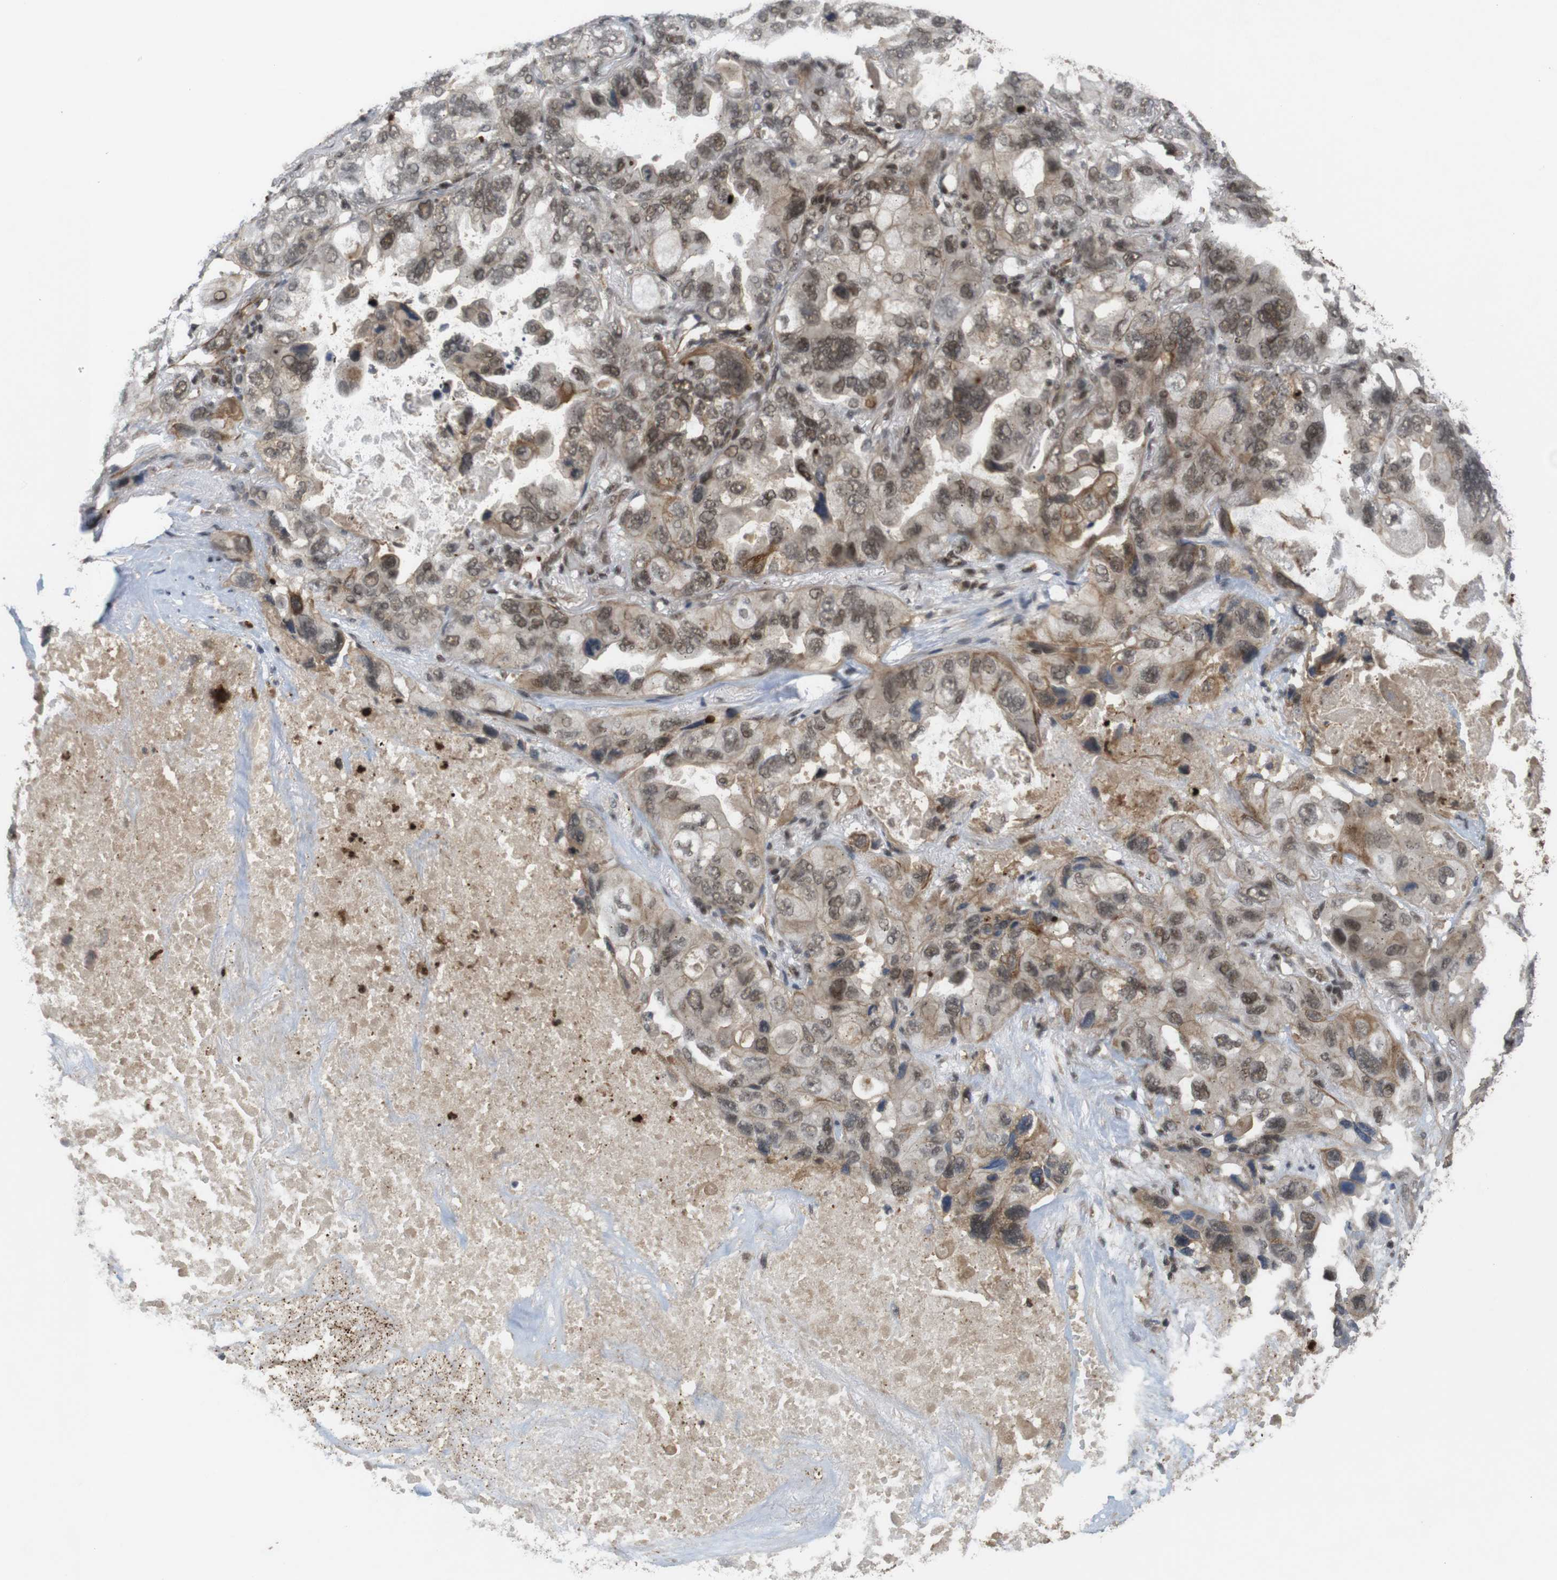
{"staining": {"intensity": "moderate", "quantity": ">75%", "location": "cytoplasmic/membranous,nuclear"}, "tissue": "lung cancer", "cell_type": "Tumor cells", "image_type": "cancer", "snomed": [{"axis": "morphology", "description": "Squamous cell carcinoma, NOS"}, {"axis": "topography", "description": "Lung"}], "caption": "The image demonstrates staining of lung cancer, revealing moderate cytoplasmic/membranous and nuclear protein expression (brown color) within tumor cells.", "gene": "SP2", "patient": {"sex": "female", "age": 73}}